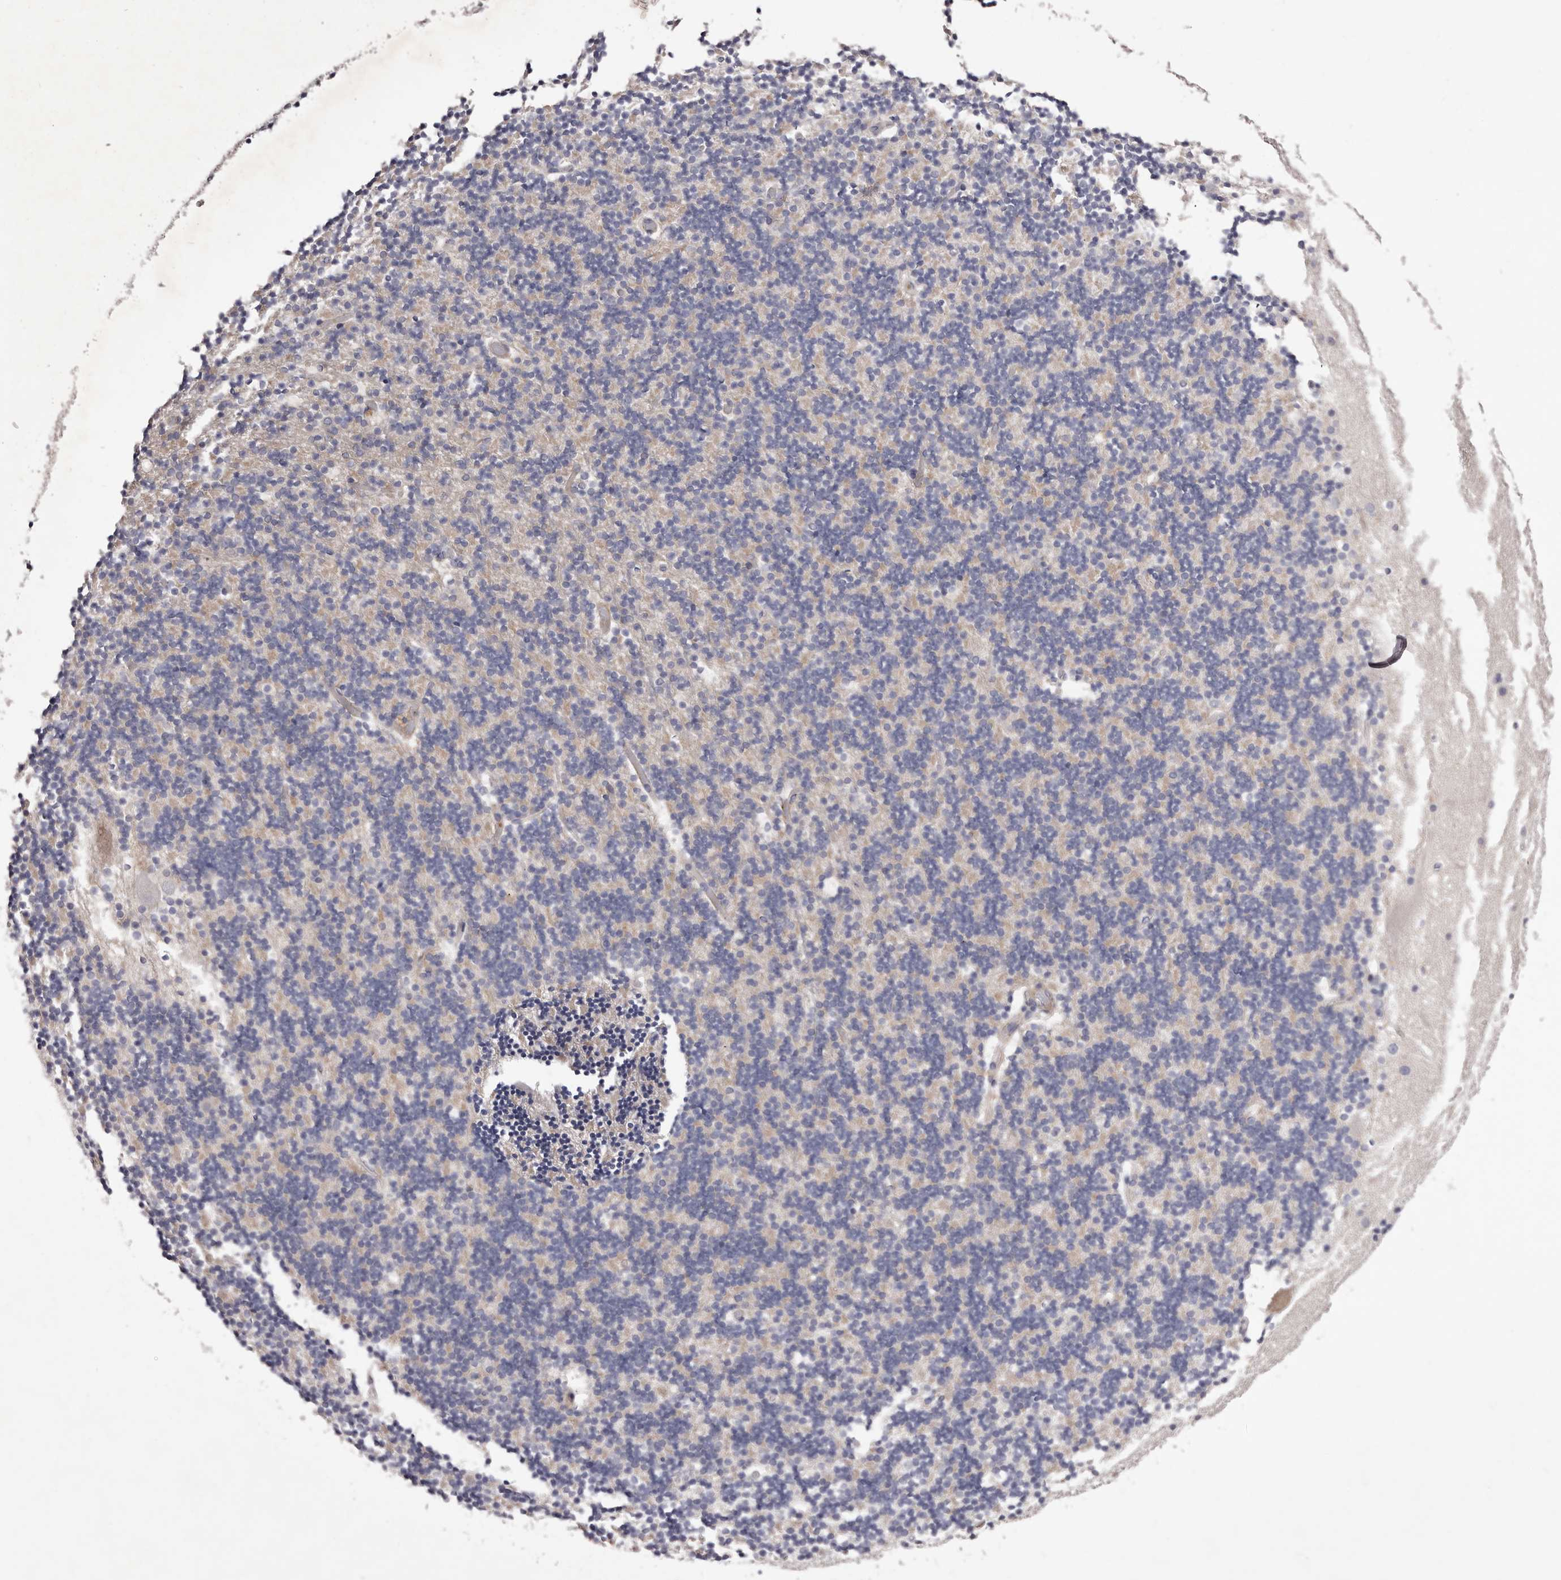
{"staining": {"intensity": "negative", "quantity": "none", "location": "none"}, "tissue": "cerebellum", "cell_type": "Cells in granular layer", "image_type": "normal", "snomed": [{"axis": "morphology", "description": "Normal tissue, NOS"}, {"axis": "topography", "description": "Cerebellum"}], "caption": "DAB immunohistochemical staining of benign cerebellum exhibits no significant expression in cells in granular layer. The staining is performed using DAB (3,3'-diaminobenzidine) brown chromogen with nuclei counter-stained in using hematoxylin.", "gene": "PEG10", "patient": {"sex": "male", "age": 57}}